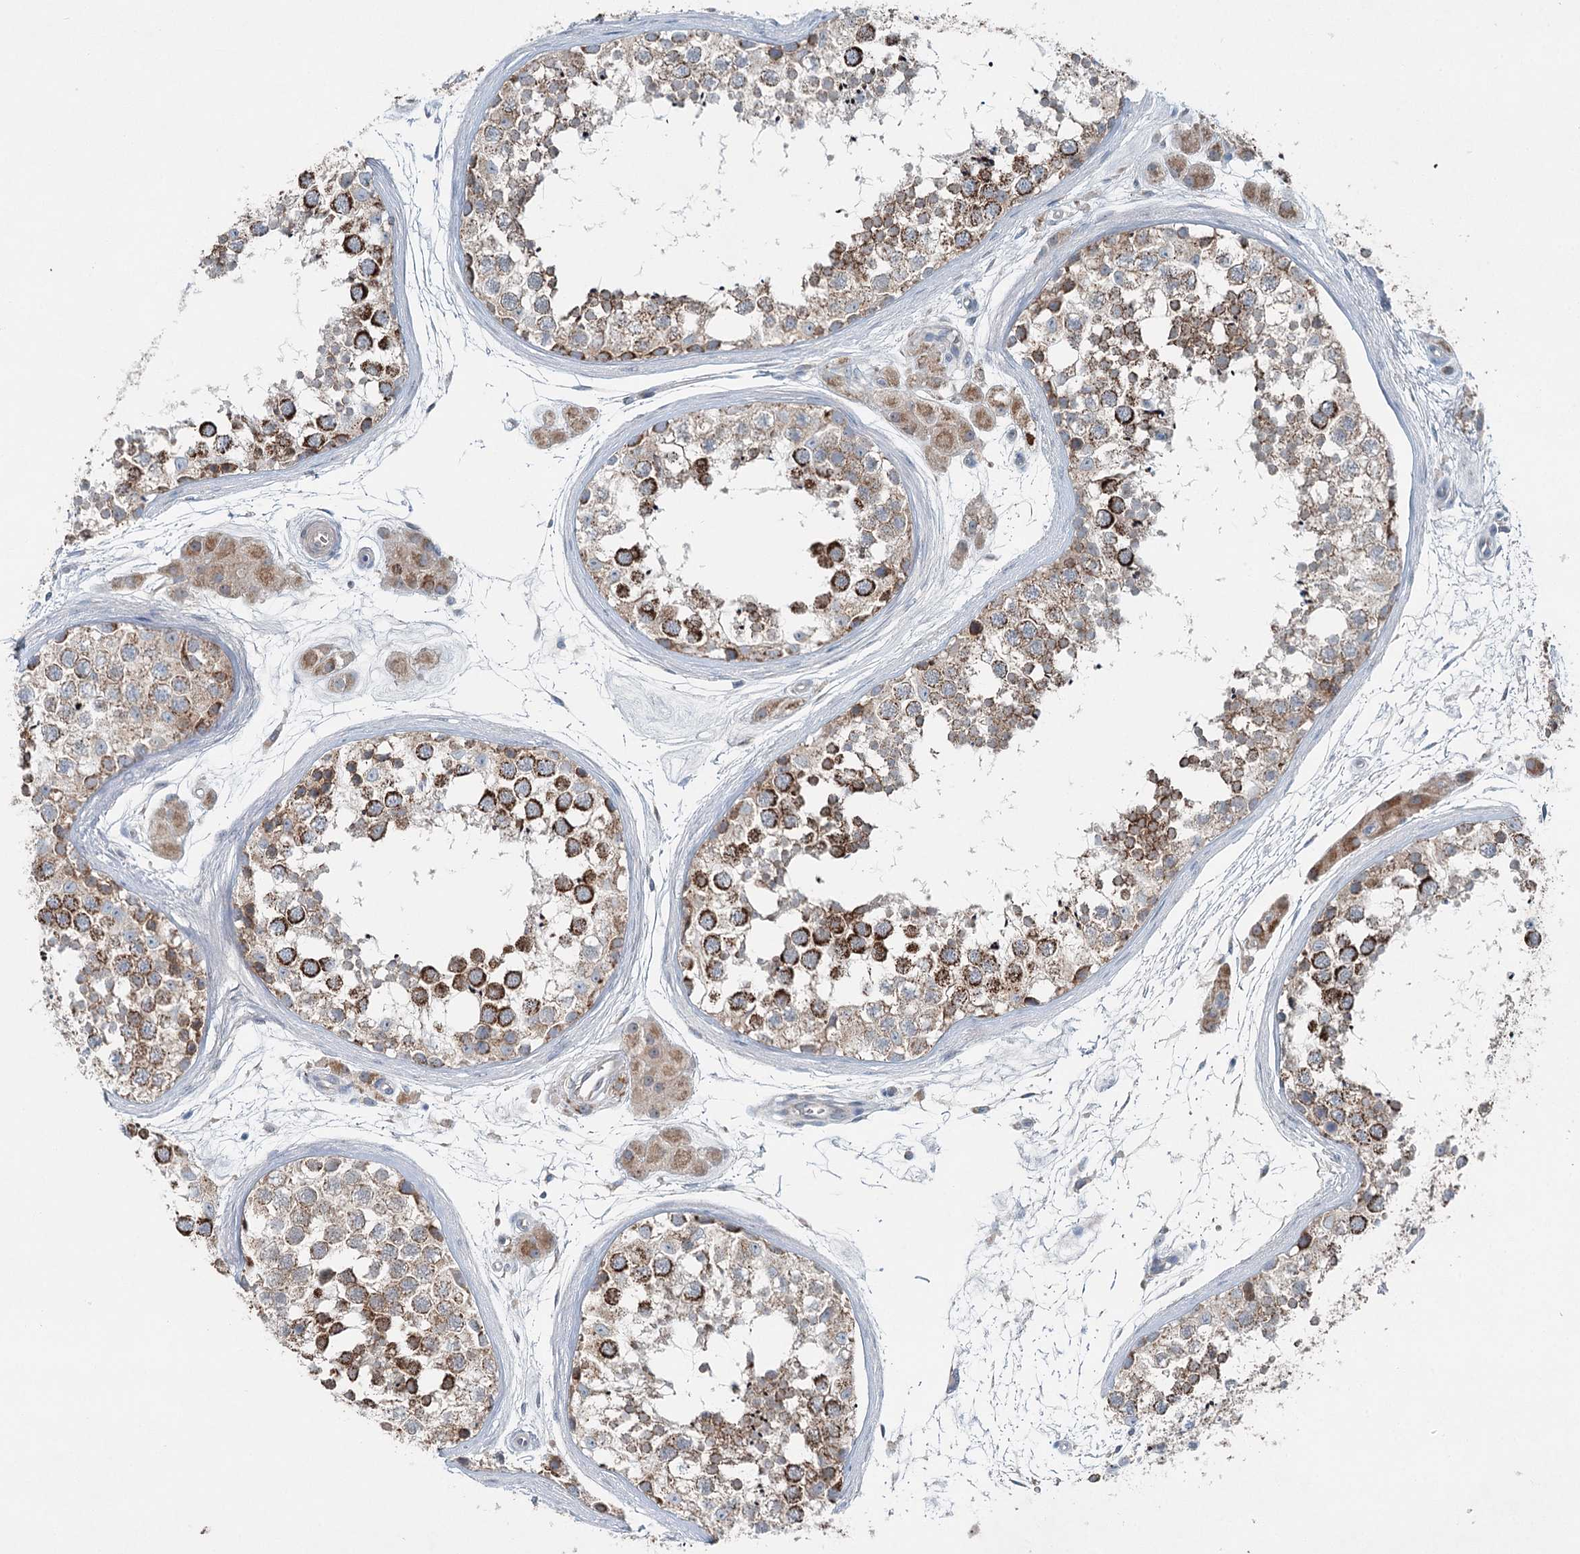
{"staining": {"intensity": "strong", "quantity": "25%-75%", "location": "cytoplasmic/membranous"}, "tissue": "testis", "cell_type": "Cells in seminiferous ducts", "image_type": "normal", "snomed": [{"axis": "morphology", "description": "Normal tissue, NOS"}, {"axis": "topography", "description": "Testis"}], "caption": "DAB (3,3'-diaminobenzidine) immunohistochemical staining of benign testis reveals strong cytoplasmic/membranous protein expression in approximately 25%-75% of cells in seminiferous ducts.", "gene": "CHCHD5", "patient": {"sex": "male", "age": 56}}